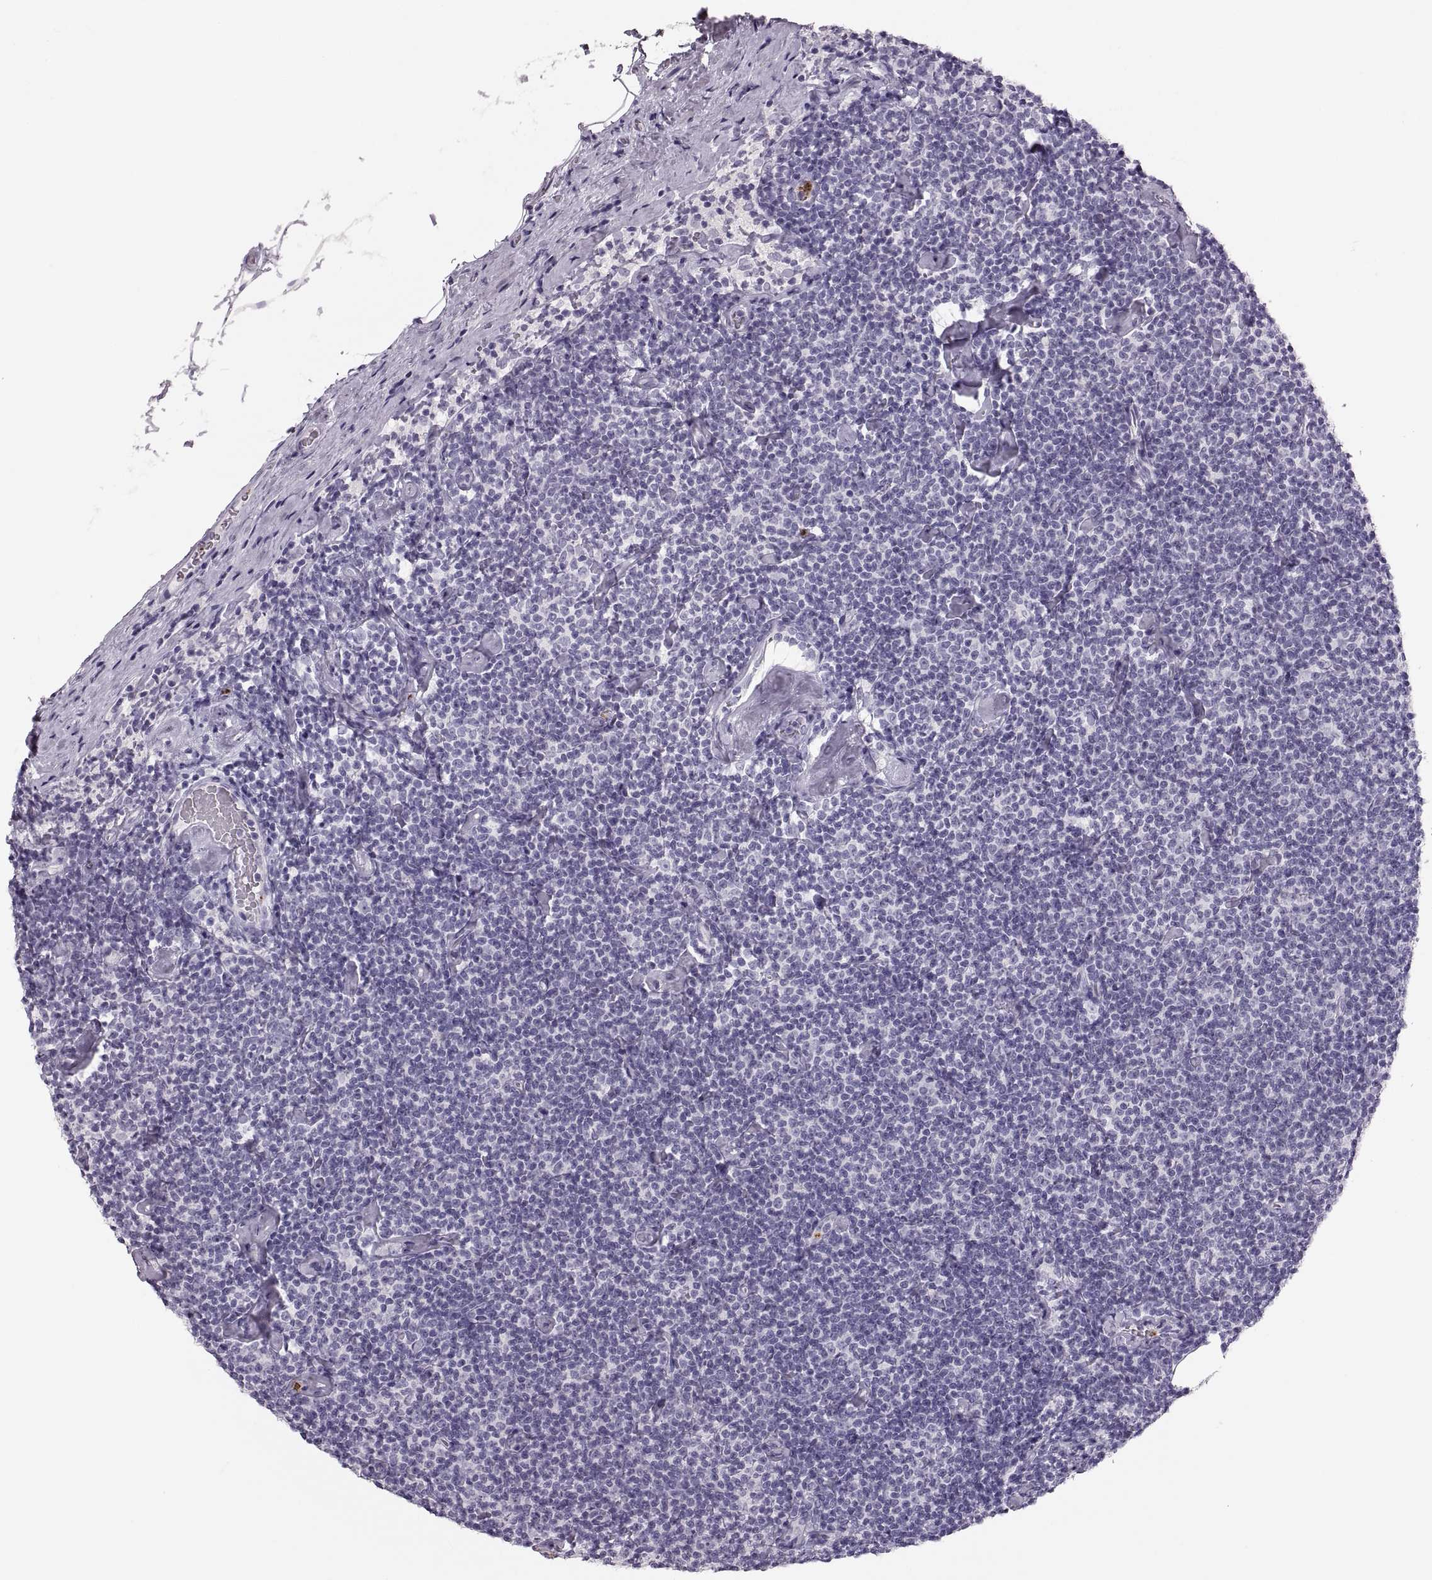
{"staining": {"intensity": "negative", "quantity": "none", "location": "none"}, "tissue": "lymphoma", "cell_type": "Tumor cells", "image_type": "cancer", "snomed": [{"axis": "morphology", "description": "Malignant lymphoma, non-Hodgkin's type, Low grade"}, {"axis": "topography", "description": "Lymph node"}], "caption": "This is a photomicrograph of immunohistochemistry staining of low-grade malignant lymphoma, non-Hodgkin's type, which shows no staining in tumor cells. The staining is performed using DAB brown chromogen with nuclei counter-stained in using hematoxylin.", "gene": "MILR1", "patient": {"sex": "male", "age": 81}}